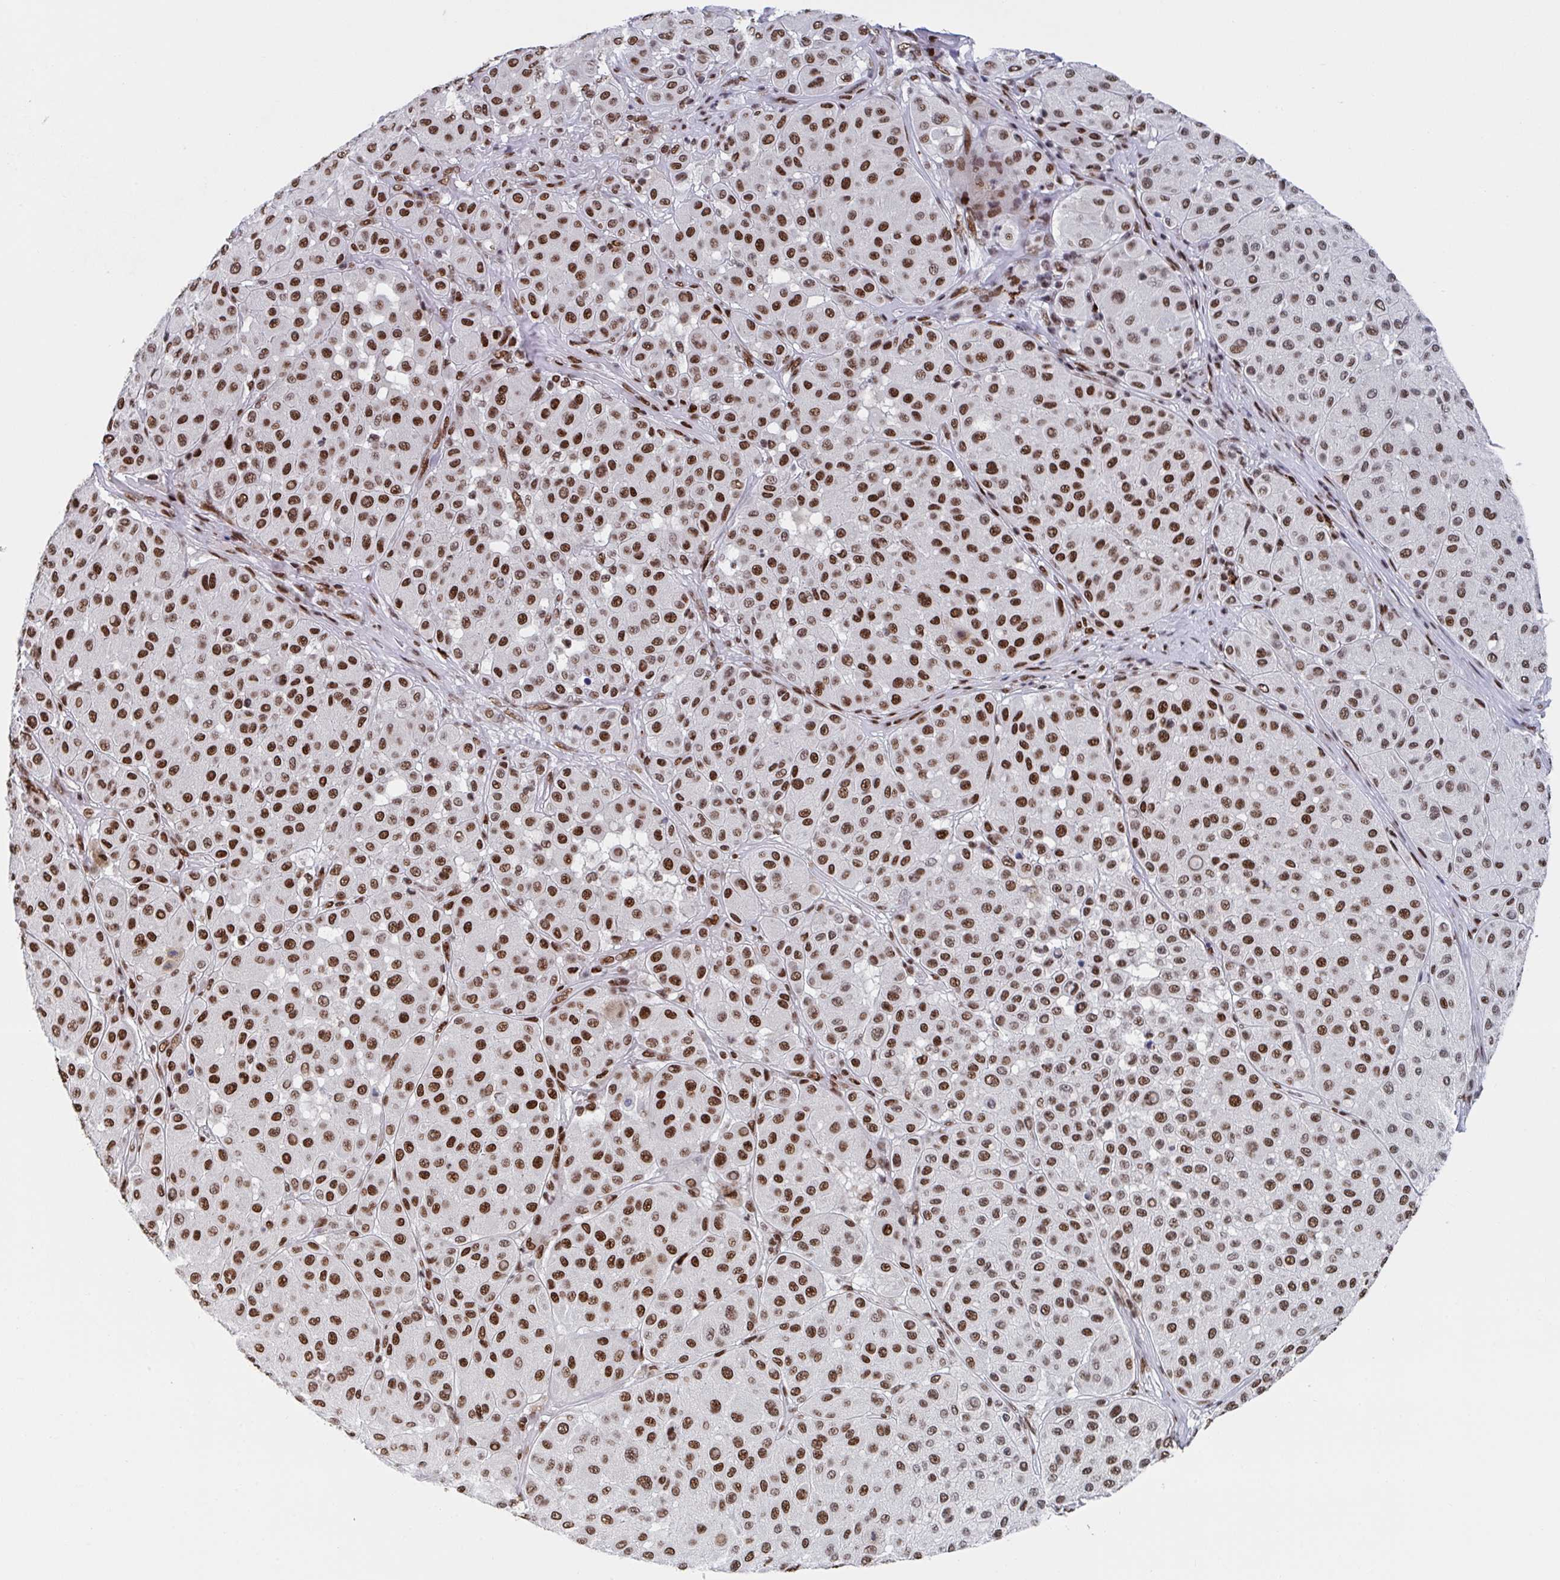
{"staining": {"intensity": "strong", "quantity": ">75%", "location": "nuclear"}, "tissue": "melanoma", "cell_type": "Tumor cells", "image_type": "cancer", "snomed": [{"axis": "morphology", "description": "Malignant melanoma, Metastatic site"}, {"axis": "topography", "description": "Smooth muscle"}], "caption": "IHC staining of melanoma, which exhibits high levels of strong nuclear staining in approximately >75% of tumor cells indicating strong nuclear protein positivity. The staining was performed using DAB (brown) for protein detection and nuclei were counterstained in hematoxylin (blue).", "gene": "ZNF607", "patient": {"sex": "male", "age": 41}}